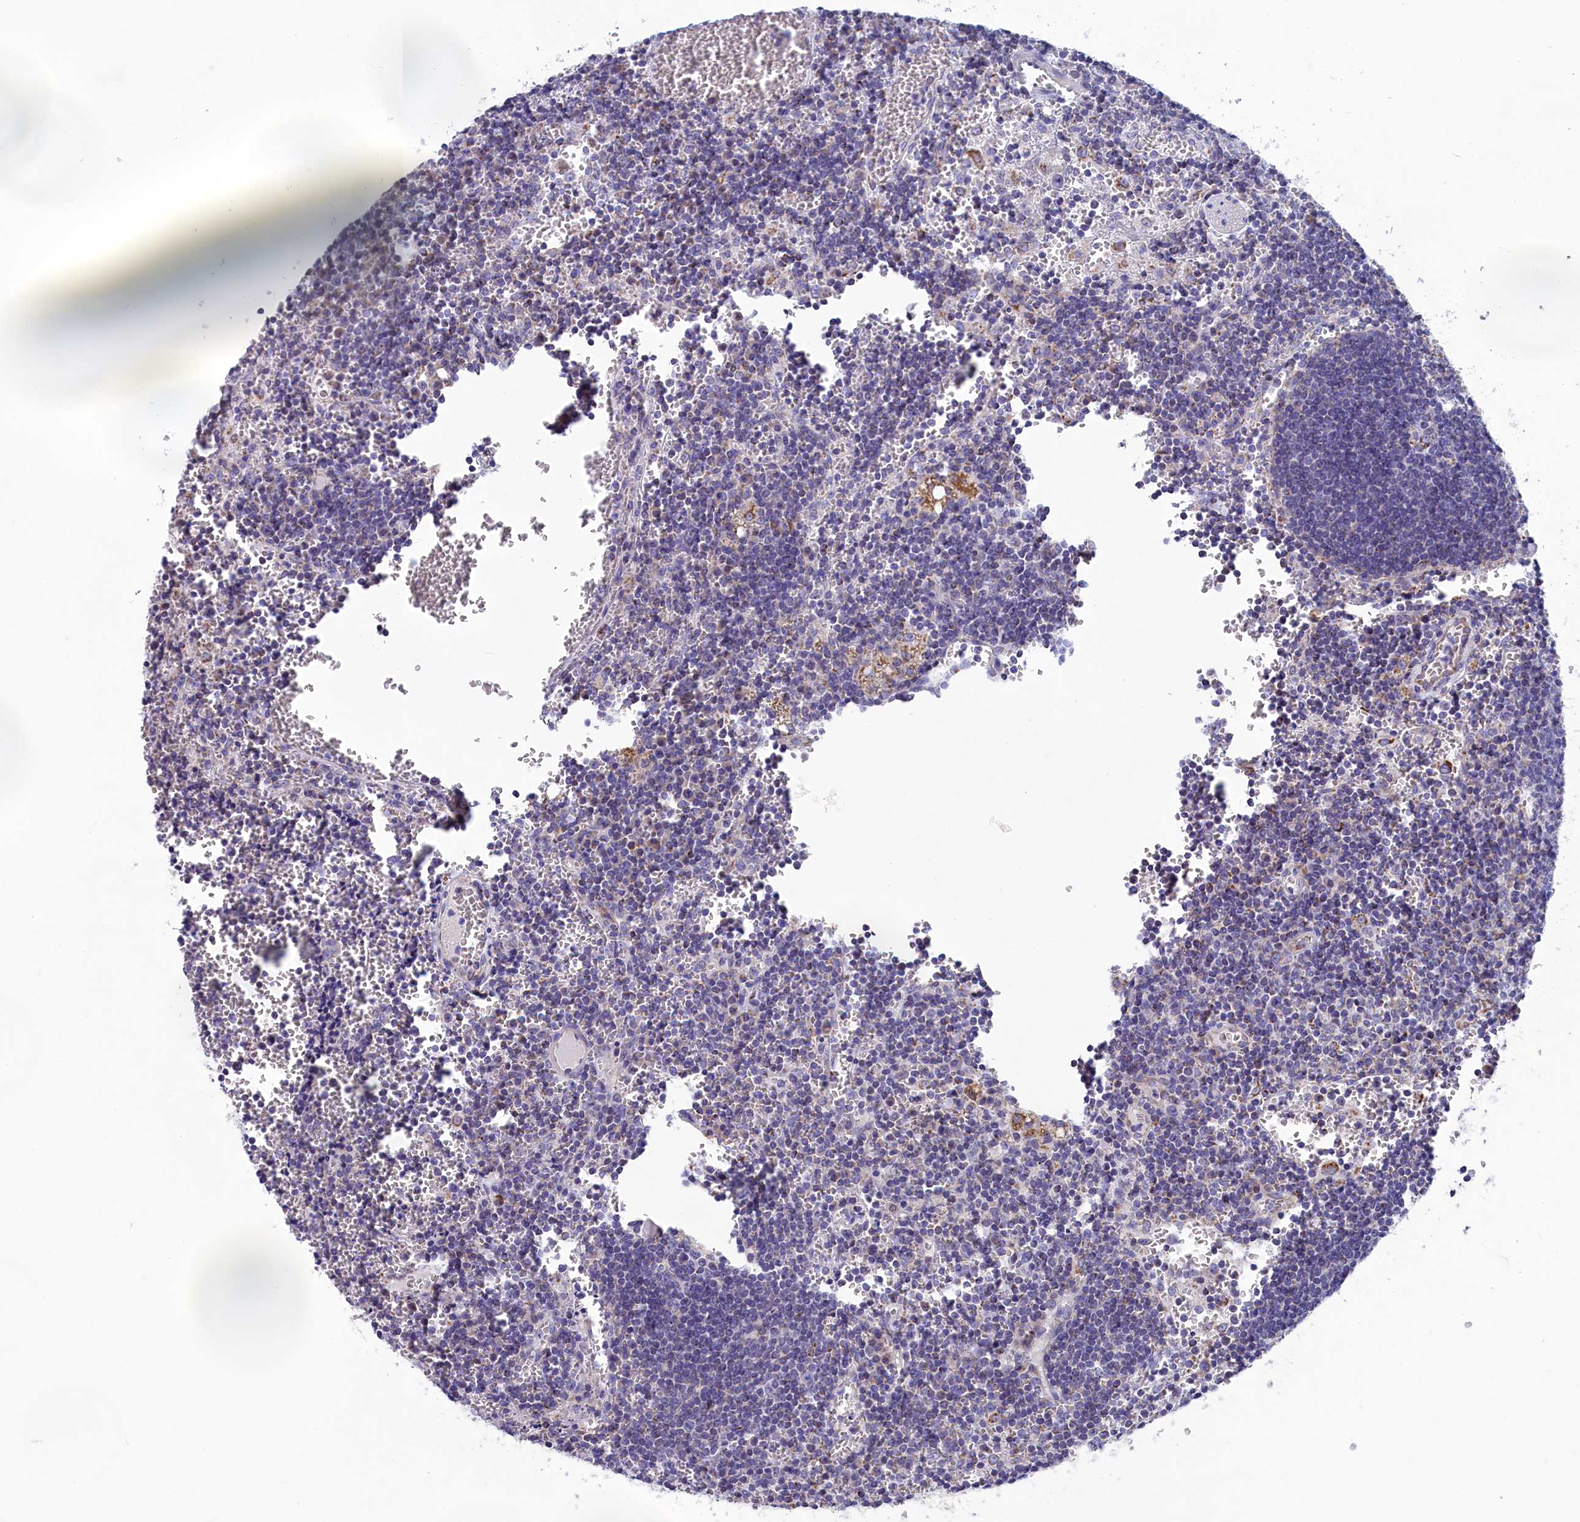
{"staining": {"intensity": "negative", "quantity": "none", "location": "none"}, "tissue": "lymph node", "cell_type": "Germinal center cells", "image_type": "normal", "snomed": [{"axis": "morphology", "description": "Normal tissue, NOS"}, {"axis": "topography", "description": "Lymph node"}], "caption": "High power microscopy histopathology image of an immunohistochemistry image of unremarkable lymph node, revealing no significant positivity in germinal center cells.", "gene": "PRDM12", "patient": {"sex": "female", "age": 73}}